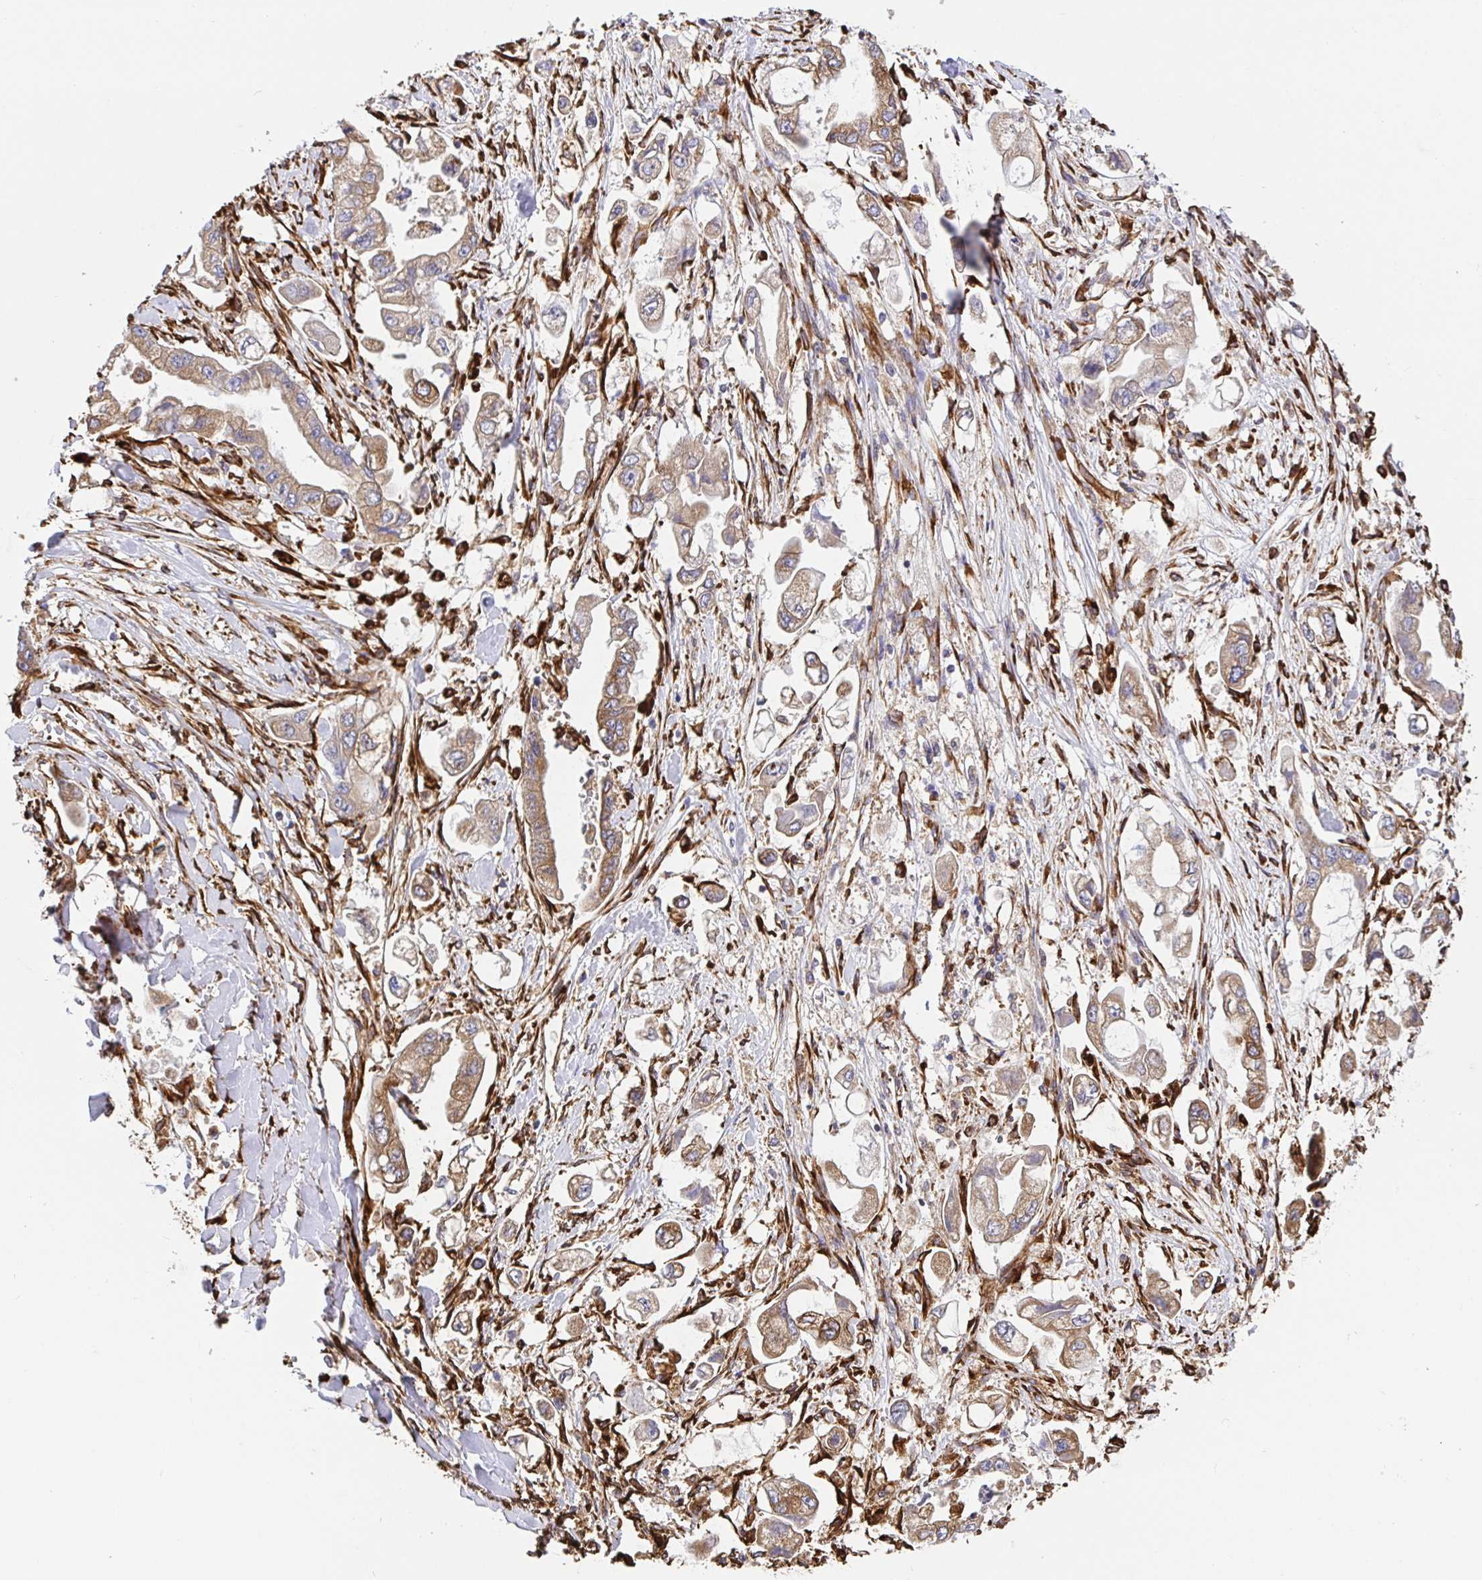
{"staining": {"intensity": "moderate", "quantity": ">75%", "location": "cytoplasmic/membranous"}, "tissue": "stomach cancer", "cell_type": "Tumor cells", "image_type": "cancer", "snomed": [{"axis": "morphology", "description": "Adenocarcinoma, NOS"}, {"axis": "topography", "description": "Stomach"}], "caption": "There is medium levels of moderate cytoplasmic/membranous positivity in tumor cells of stomach cancer (adenocarcinoma), as demonstrated by immunohistochemical staining (brown color).", "gene": "MAOA", "patient": {"sex": "male", "age": 62}}